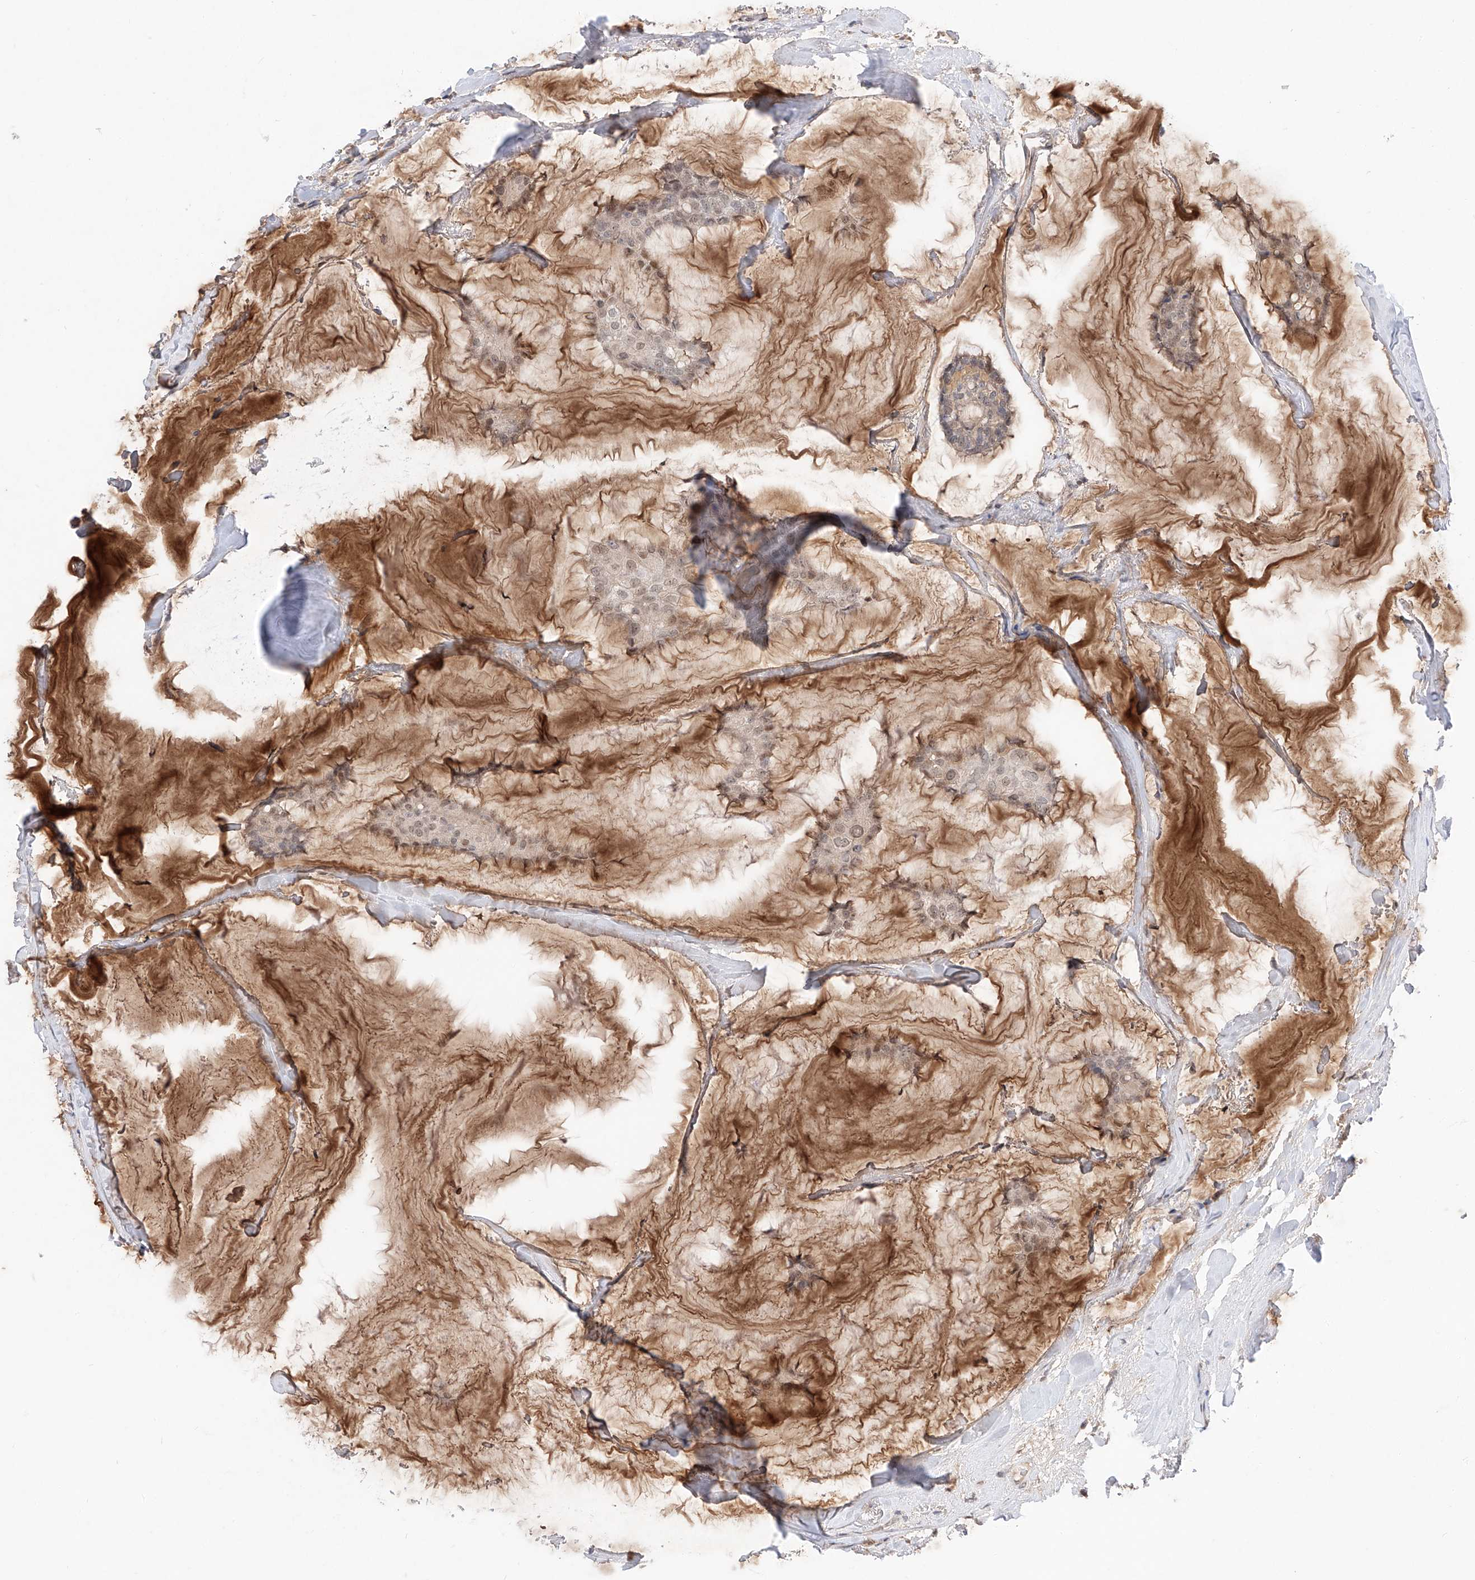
{"staining": {"intensity": "moderate", "quantity": ">75%", "location": "cytoplasmic/membranous"}, "tissue": "breast cancer", "cell_type": "Tumor cells", "image_type": "cancer", "snomed": [{"axis": "morphology", "description": "Duct carcinoma"}, {"axis": "topography", "description": "Breast"}], "caption": "Immunohistochemical staining of human intraductal carcinoma (breast) displays medium levels of moderate cytoplasmic/membranous protein positivity in about >75% of tumor cells.", "gene": "DIRAS3", "patient": {"sex": "female", "age": 93}}